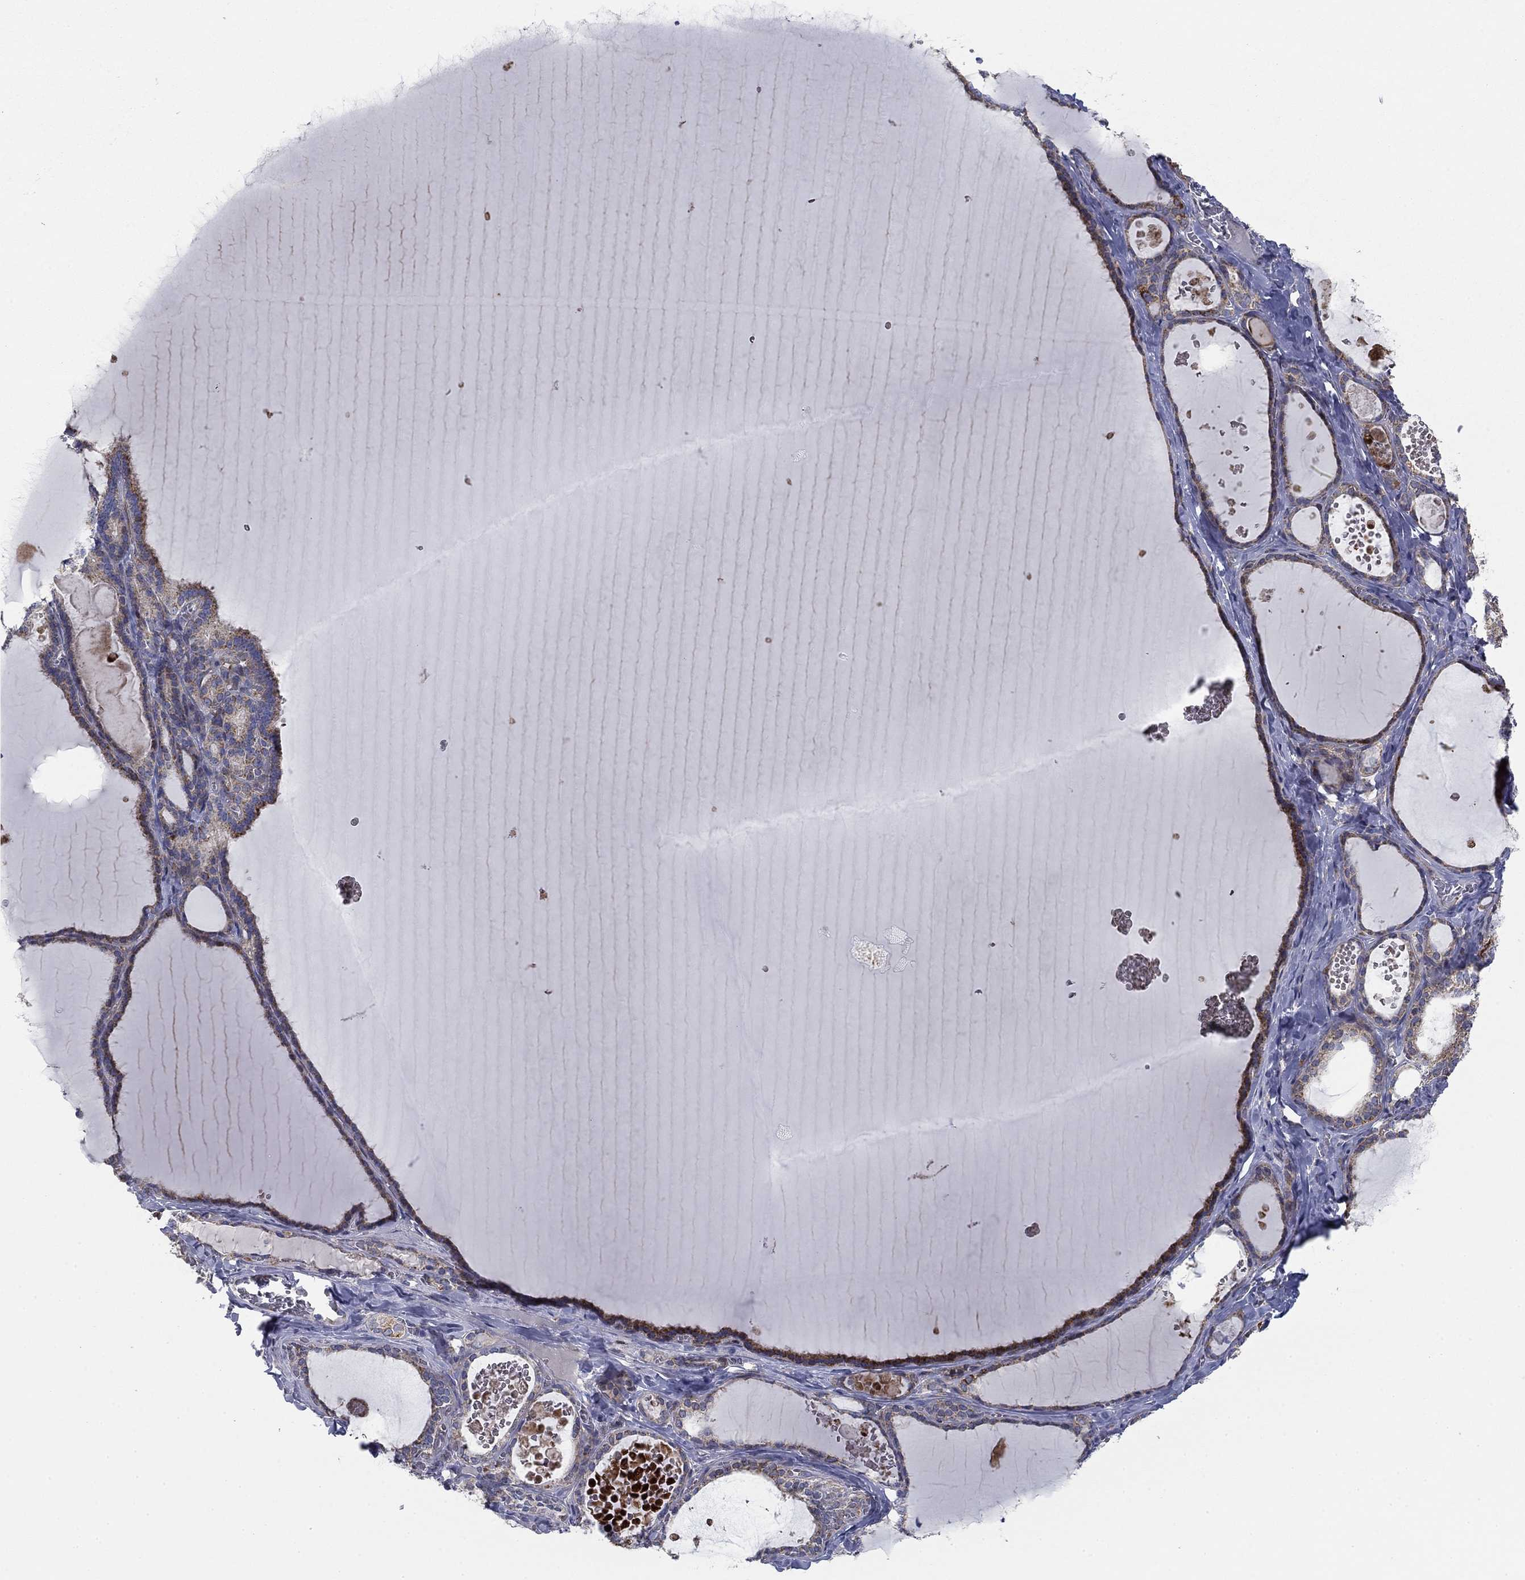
{"staining": {"intensity": "moderate", "quantity": ">75%", "location": "cytoplasmic/membranous"}, "tissue": "thyroid gland", "cell_type": "Glandular cells", "image_type": "normal", "snomed": [{"axis": "morphology", "description": "Normal tissue, NOS"}, {"axis": "topography", "description": "Thyroid gland"}], "caption": "Glandular cells demonstrate medium levels of moderate cytoplasmic/membranous staining in approximately >75% of cells in benign thyroid gland. (DAB (3,3'-diaminobenzidine) IHC with brightfield microscopy, high magnification).", "gene": "MMAA", "patient": {"sex": "female", "age": 56}}